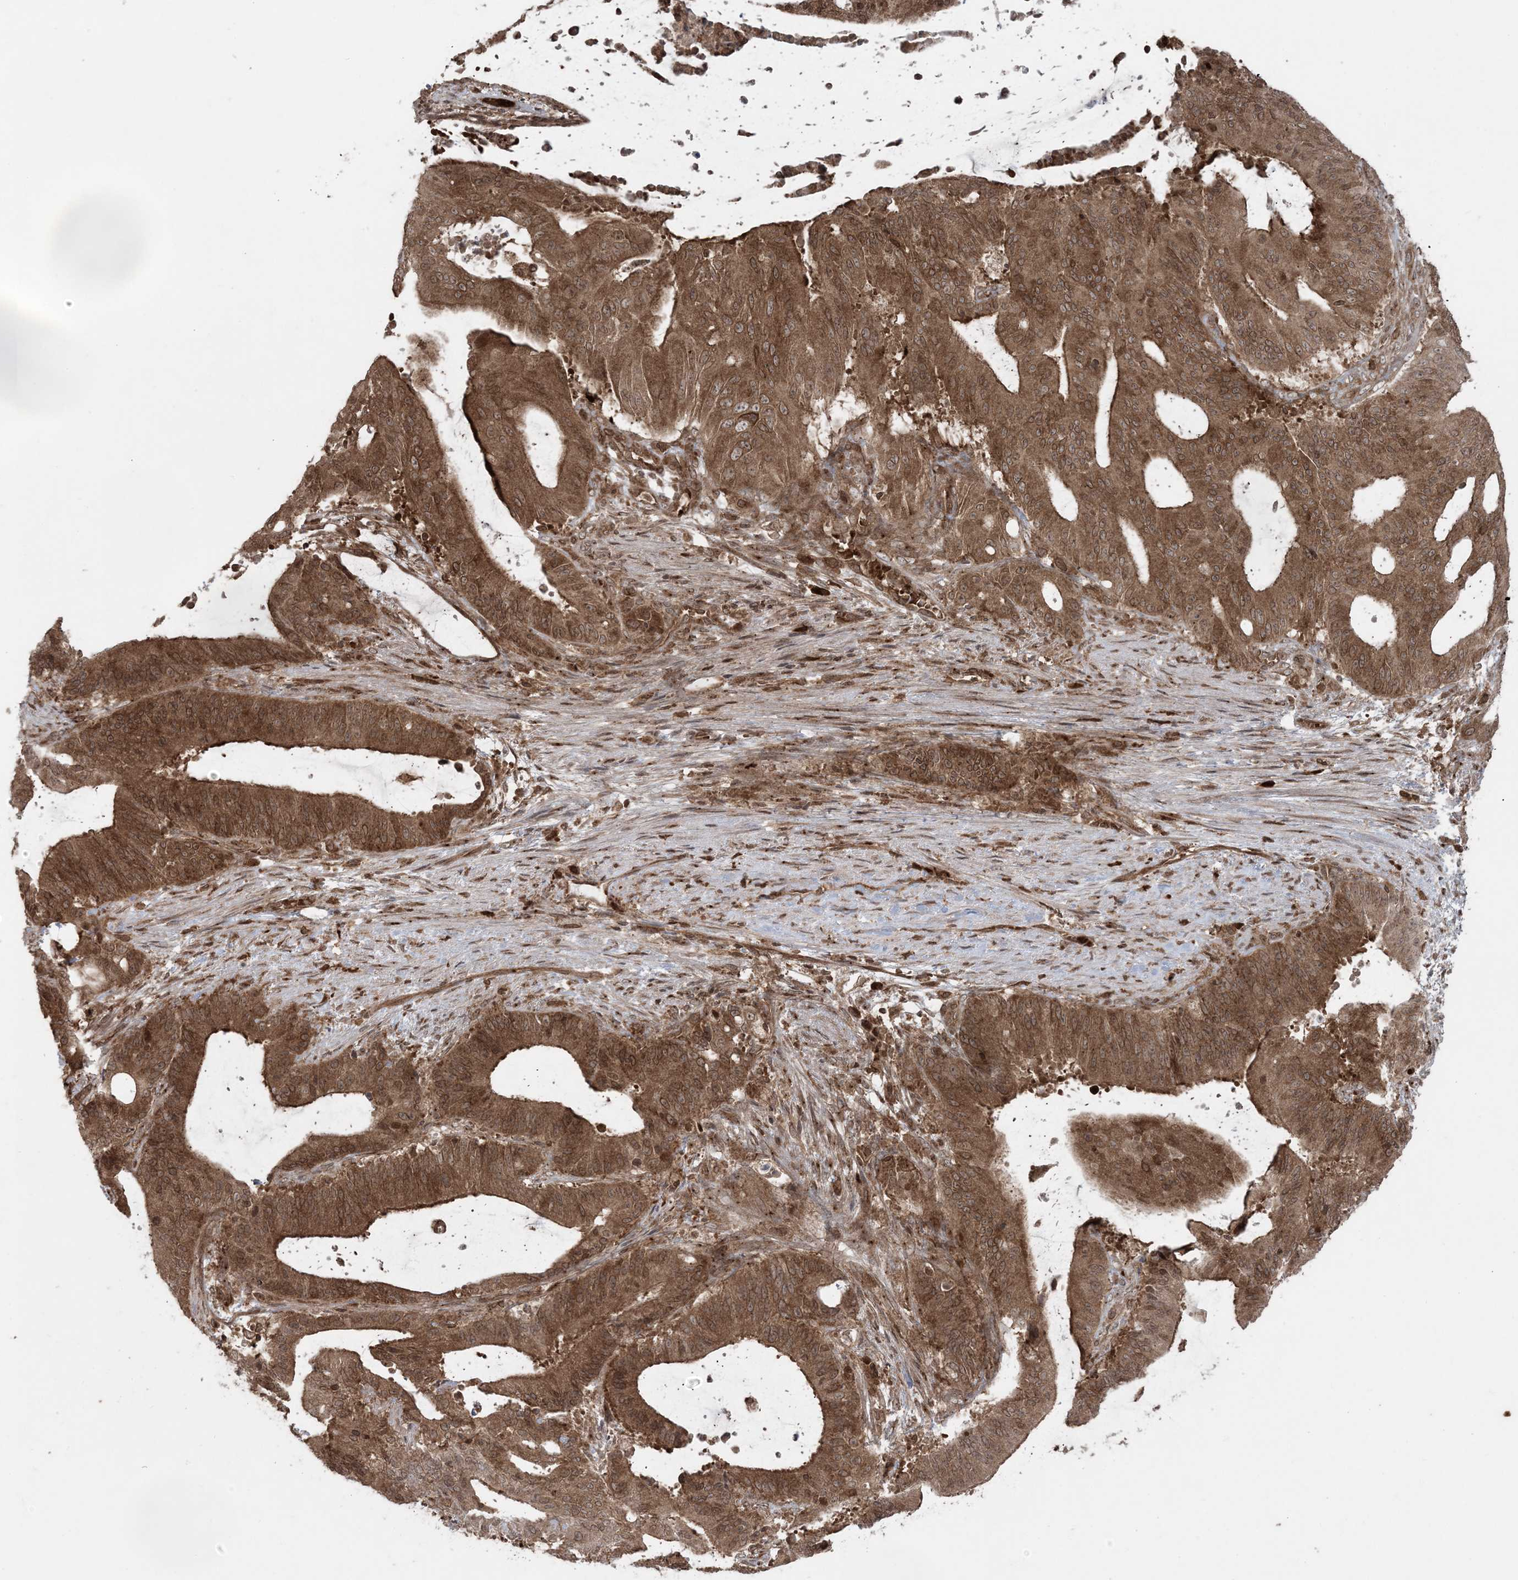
{"staining": {"intensity": "strong", "quantity": ">75%", "location": "cytoplasmic/membranous"}, "tissue": "liver cancer", "cell_type": "Tumor cells", "image_type": "cancer", "snomed": [{"axis": "morphology", "description": "Normal tissue, NOS"}, {"axis": "morphology", "description": "Cholangiocarcinoma"}, {"axis": "topography", "description": "Liver"}, {"axis": "topography", "description": "Peripheral nerve tissue"}], "caption": "Liver cancer stained with DAB (3,3'-diaminobenzidine) immunohistochemistry shows high levels of strong cytoplasmic/membranous staining in about >75% of tumor cells.", "gene": "DDX19B", "patient": {"sex": "female", "age": 73}}